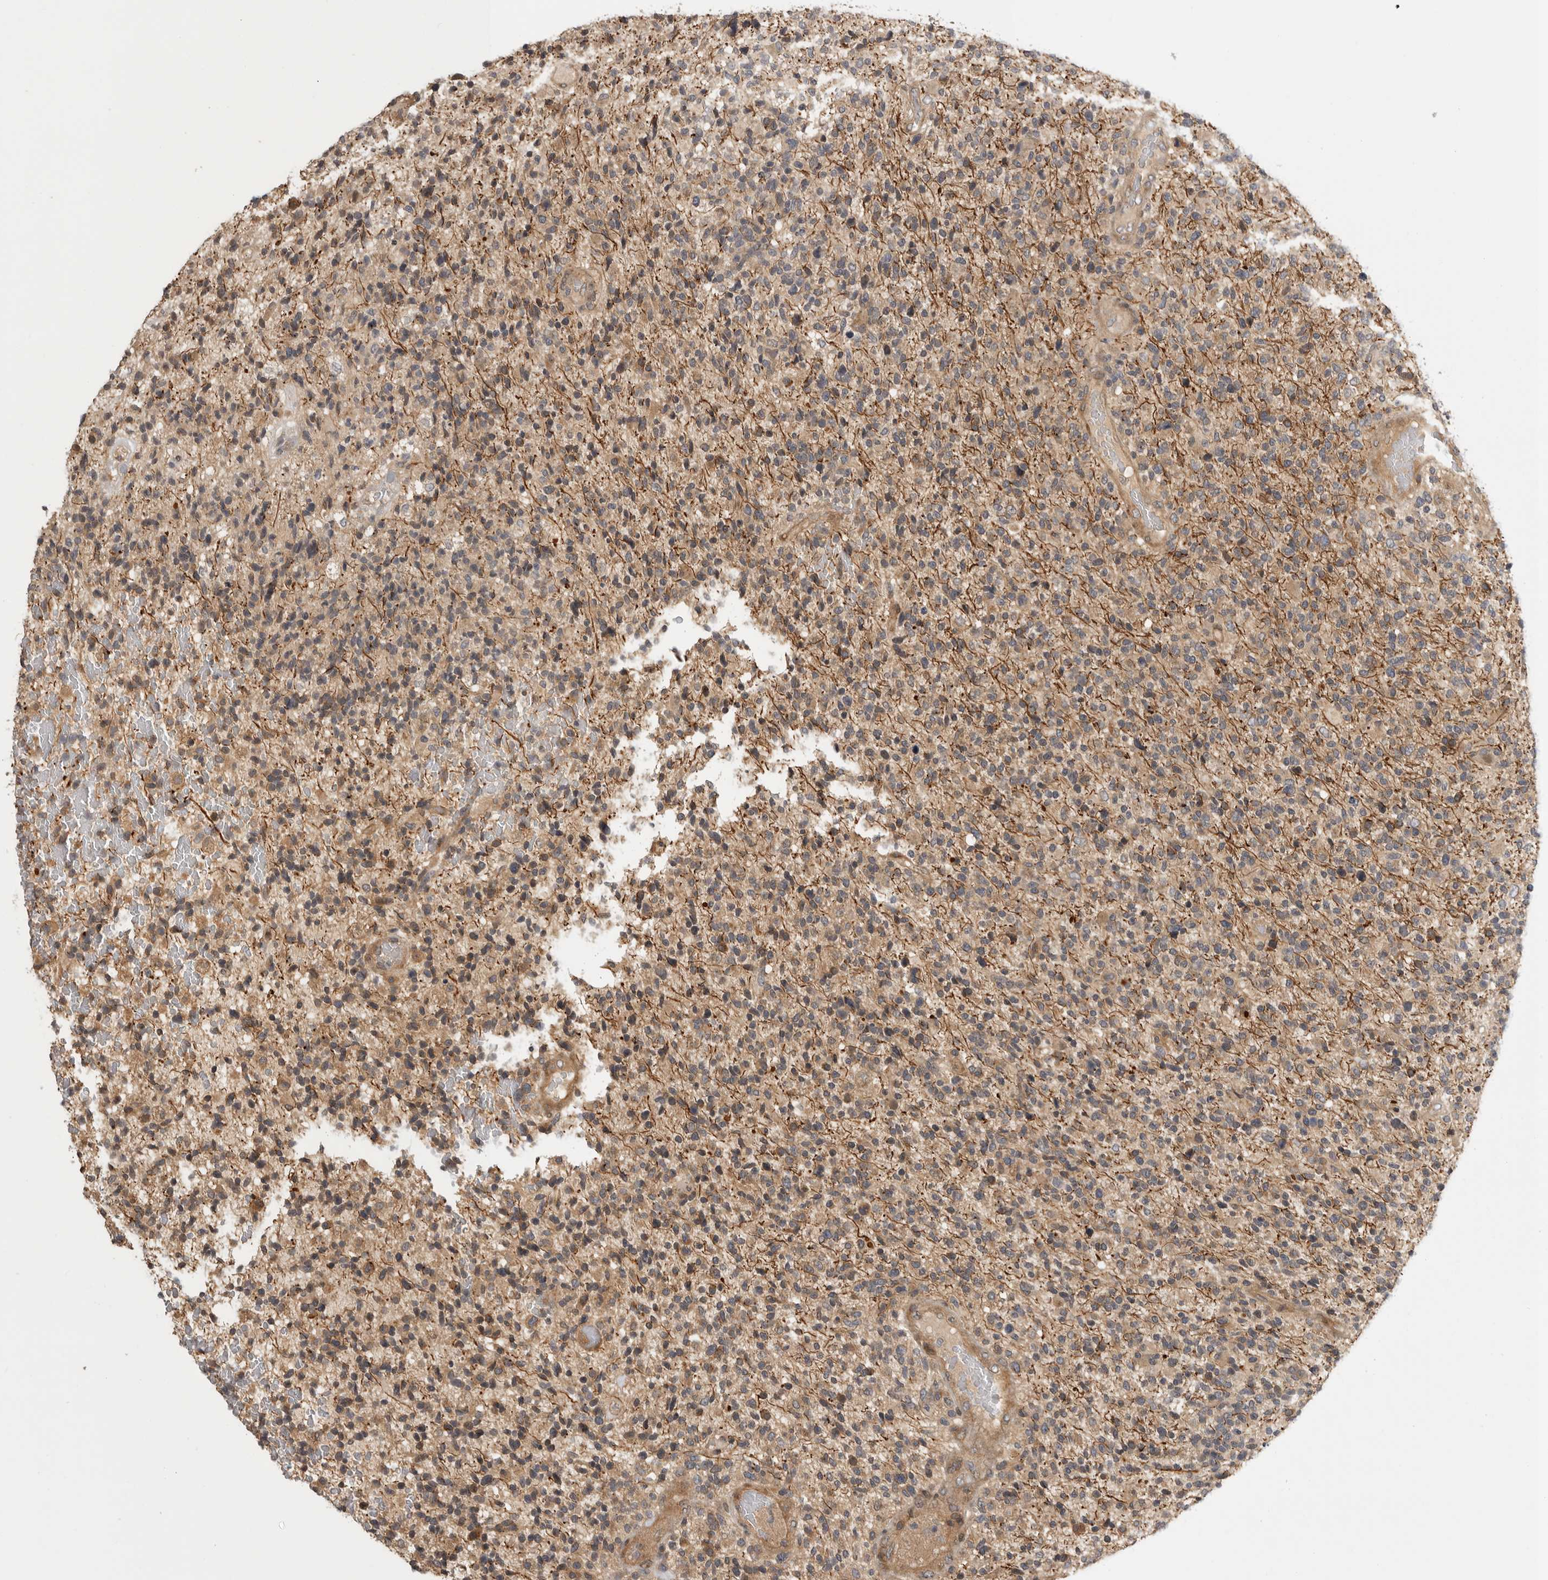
{"staining": {"intensity": "weak", "quantity": ">75%", "location": "cytoplasmic/membranous"}, "tissue": "glioma", "cell_type": "Tumor cells", "image_type": "cancer", "snomed": [{"axis": "morphology", "description": "Glioma, malignant, High grade"}, {"axis": "topography", "description": "Brain"}], "caption": "About >75% of tumor cells in human malignant glioma (high-grade) exhibit weak cytoplasmic/membranous protein expression as visualized by brown immunohistochemical staining.", "gene": "CUEDC1", "patient": {"sex": "male", "age": 72}}